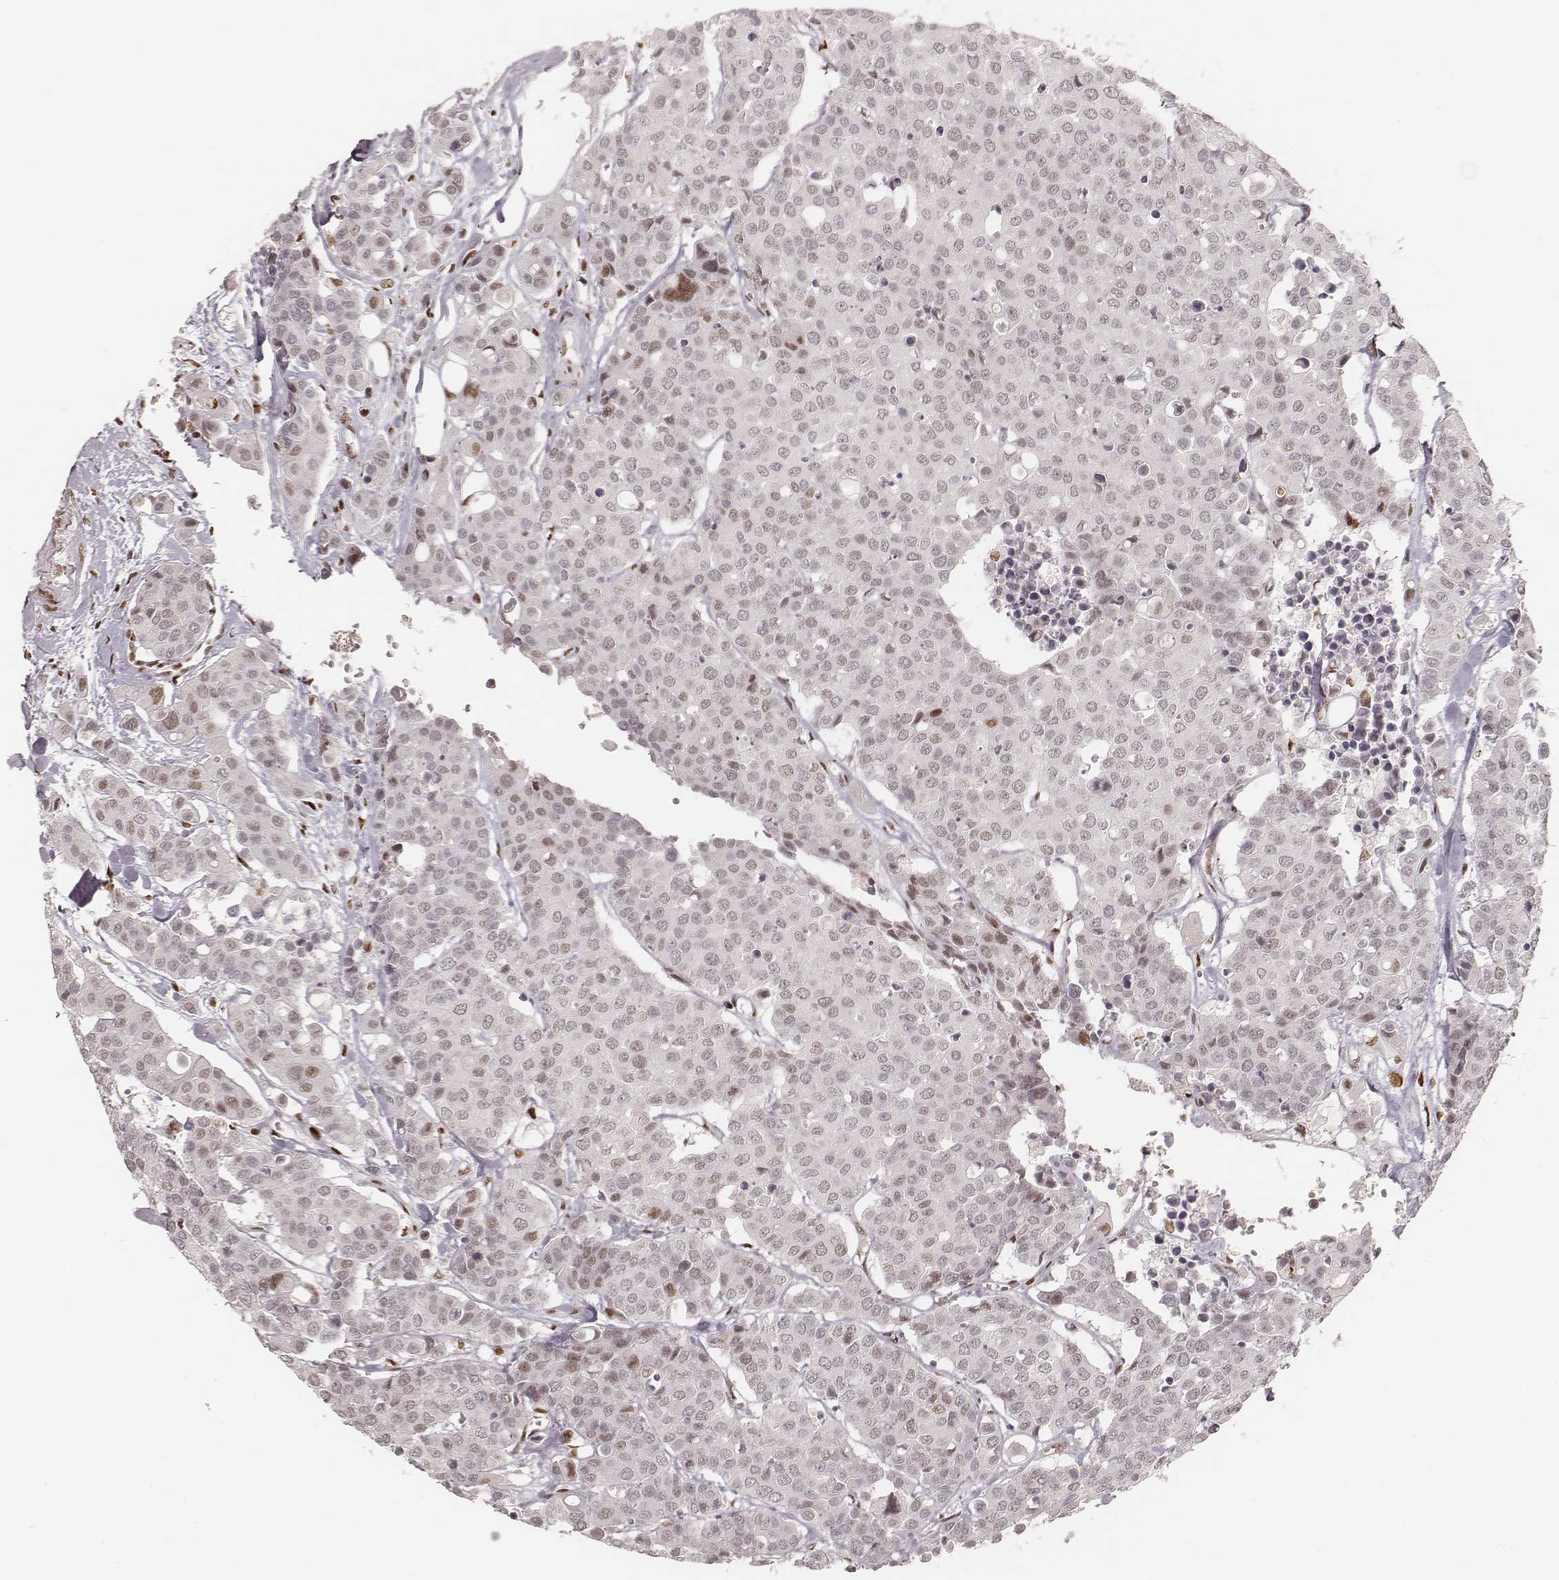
{"staining": {"intensity": "moderate", "quantity": "<25%", "location": "nuclear"}, "tissue": "carcinoid", "cell_type": "Tumor cells", "image_type": "cancer", "snomed": [{"axis": "morphology", "description": "Carcinoid, malignant, NOS"}, {"axis": "topography", "description": "Colon"}], "caption": "Brown immunohistochemical staining in human carcinoid exhibits moderate nuclear positivity in approximately <25% of tumor cells.", "gene": "HNRNPC", "patient": {"sex": "male", "age": 81}}